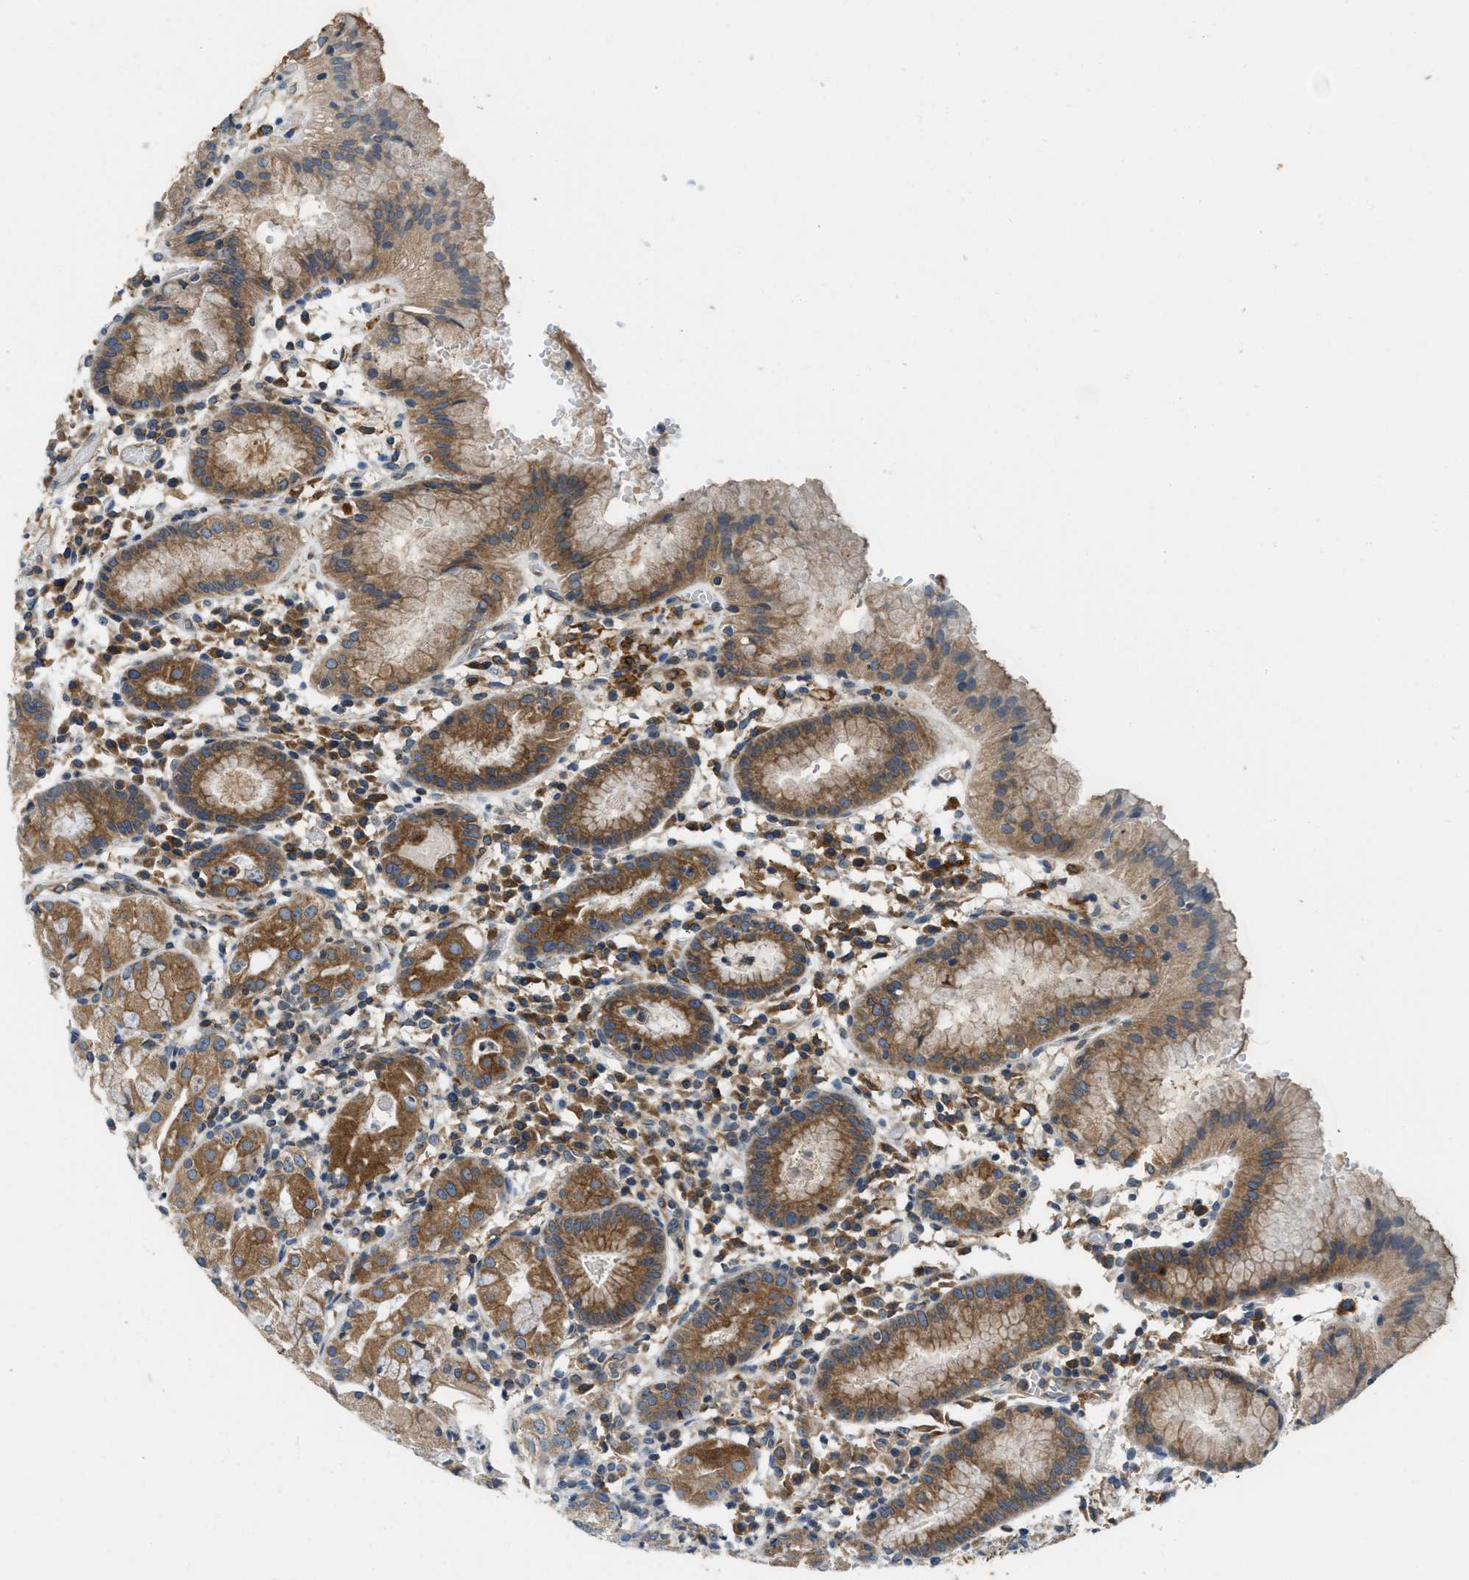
{"staining": {"intensity": "moderate", "quantity": ">75%", "location": "cytoplasmic/membranous"}, "tissue": "stomach", "cell_type": "Glandular cells", "image_type": "normal", "snomed": [{"axis": "morphology", "description": "Normal tissue, NOS"}, {"axis": "topography", "description": "Stomach"}, {"axis": "topography", "description": "Stomach, lower"}], "caption": "Glandular cells show medium levels of moderate cytoplasmic/membranous expression in about >75% of cells in unremarkable human stomach.", "gene": "BCAP31", "patient": {"sex": "female", "age": 75}}